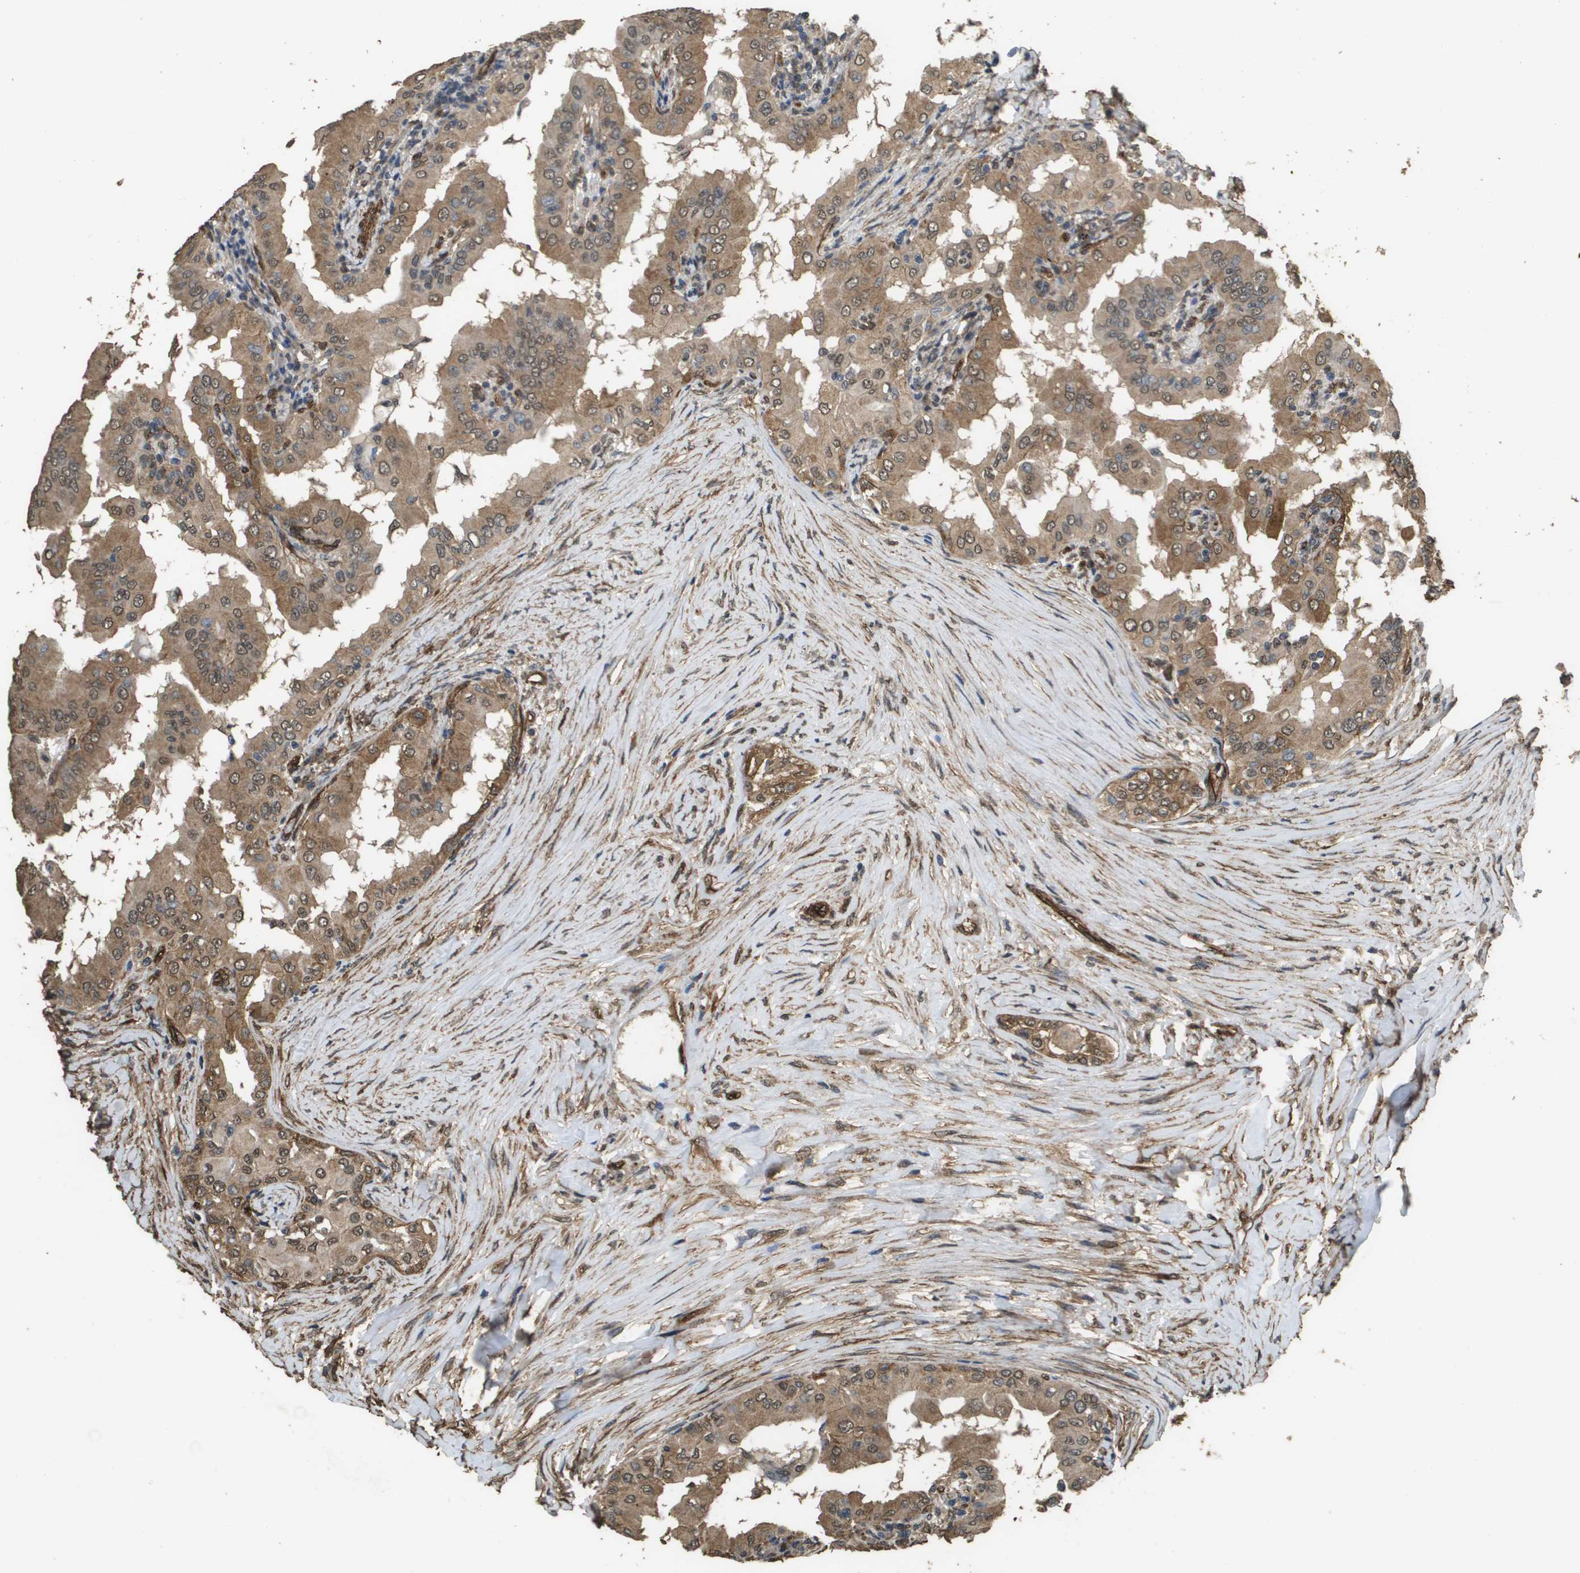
{"staining": {"intensity": "moderate", "quantity": ">75%", "location": "cytoplasmic/membranous,nuclear"}, "tissue": "thyroid cancer", "cell_type": "Tumor cells", "image_type": "cancer", "snomed": [{"axis": "morphology", "description": "Papillary adenocarcinoma, NOS"}, {"axis": "topography", "description": "Thyroid gland"}], "caption": "There is medium levels of moderate cytoplasmic/membranous and nuclear expression in tumor cells of thyroid papillary adenocarcinoma, as demonstrated by immunohistochemical staining (brown color).", "gene": "AAMP", "patient": {"sex": "male", "age": 33}}